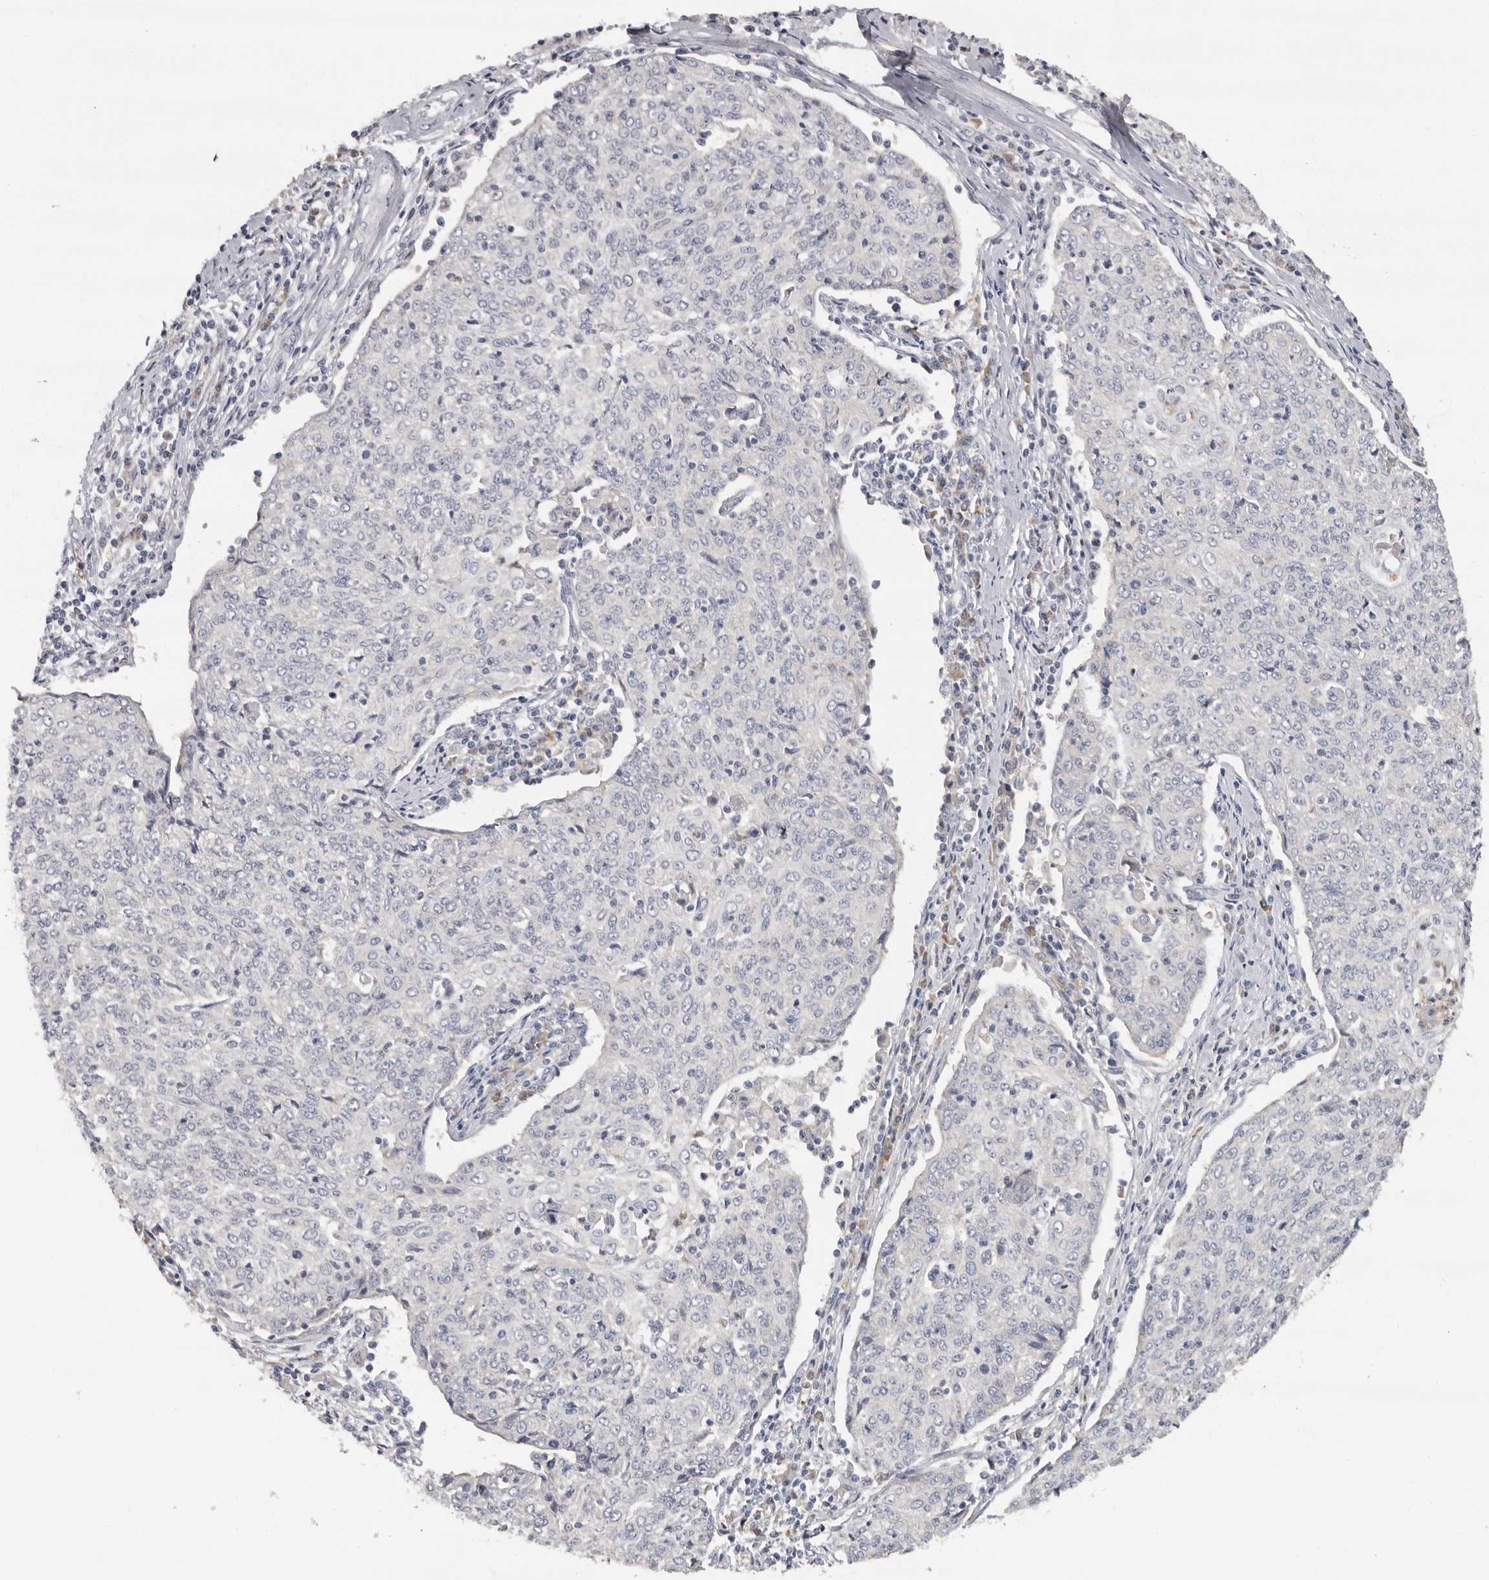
{"staining": {"intensity": "negative", "quantity": "none", "location": "none"}, "tissue": "cervical cancer", "cell_type": "Tumor cells", "image_type": "cancer", "snomed": [{"axis": "morphology", "description": "Squamous cell carcinoma, NOS"}, {"axis": "topography", "description": "Cervix"}], "caption": "Immunohistochemistry photomicrograph of neoplastic tissue: human squamous cell carcinoma (cervical) stained with DAB exhibits no significant protein positivity in tumor cells.", "gene": "KIF2B", "patient": {"sex": "female", "age": 48}}